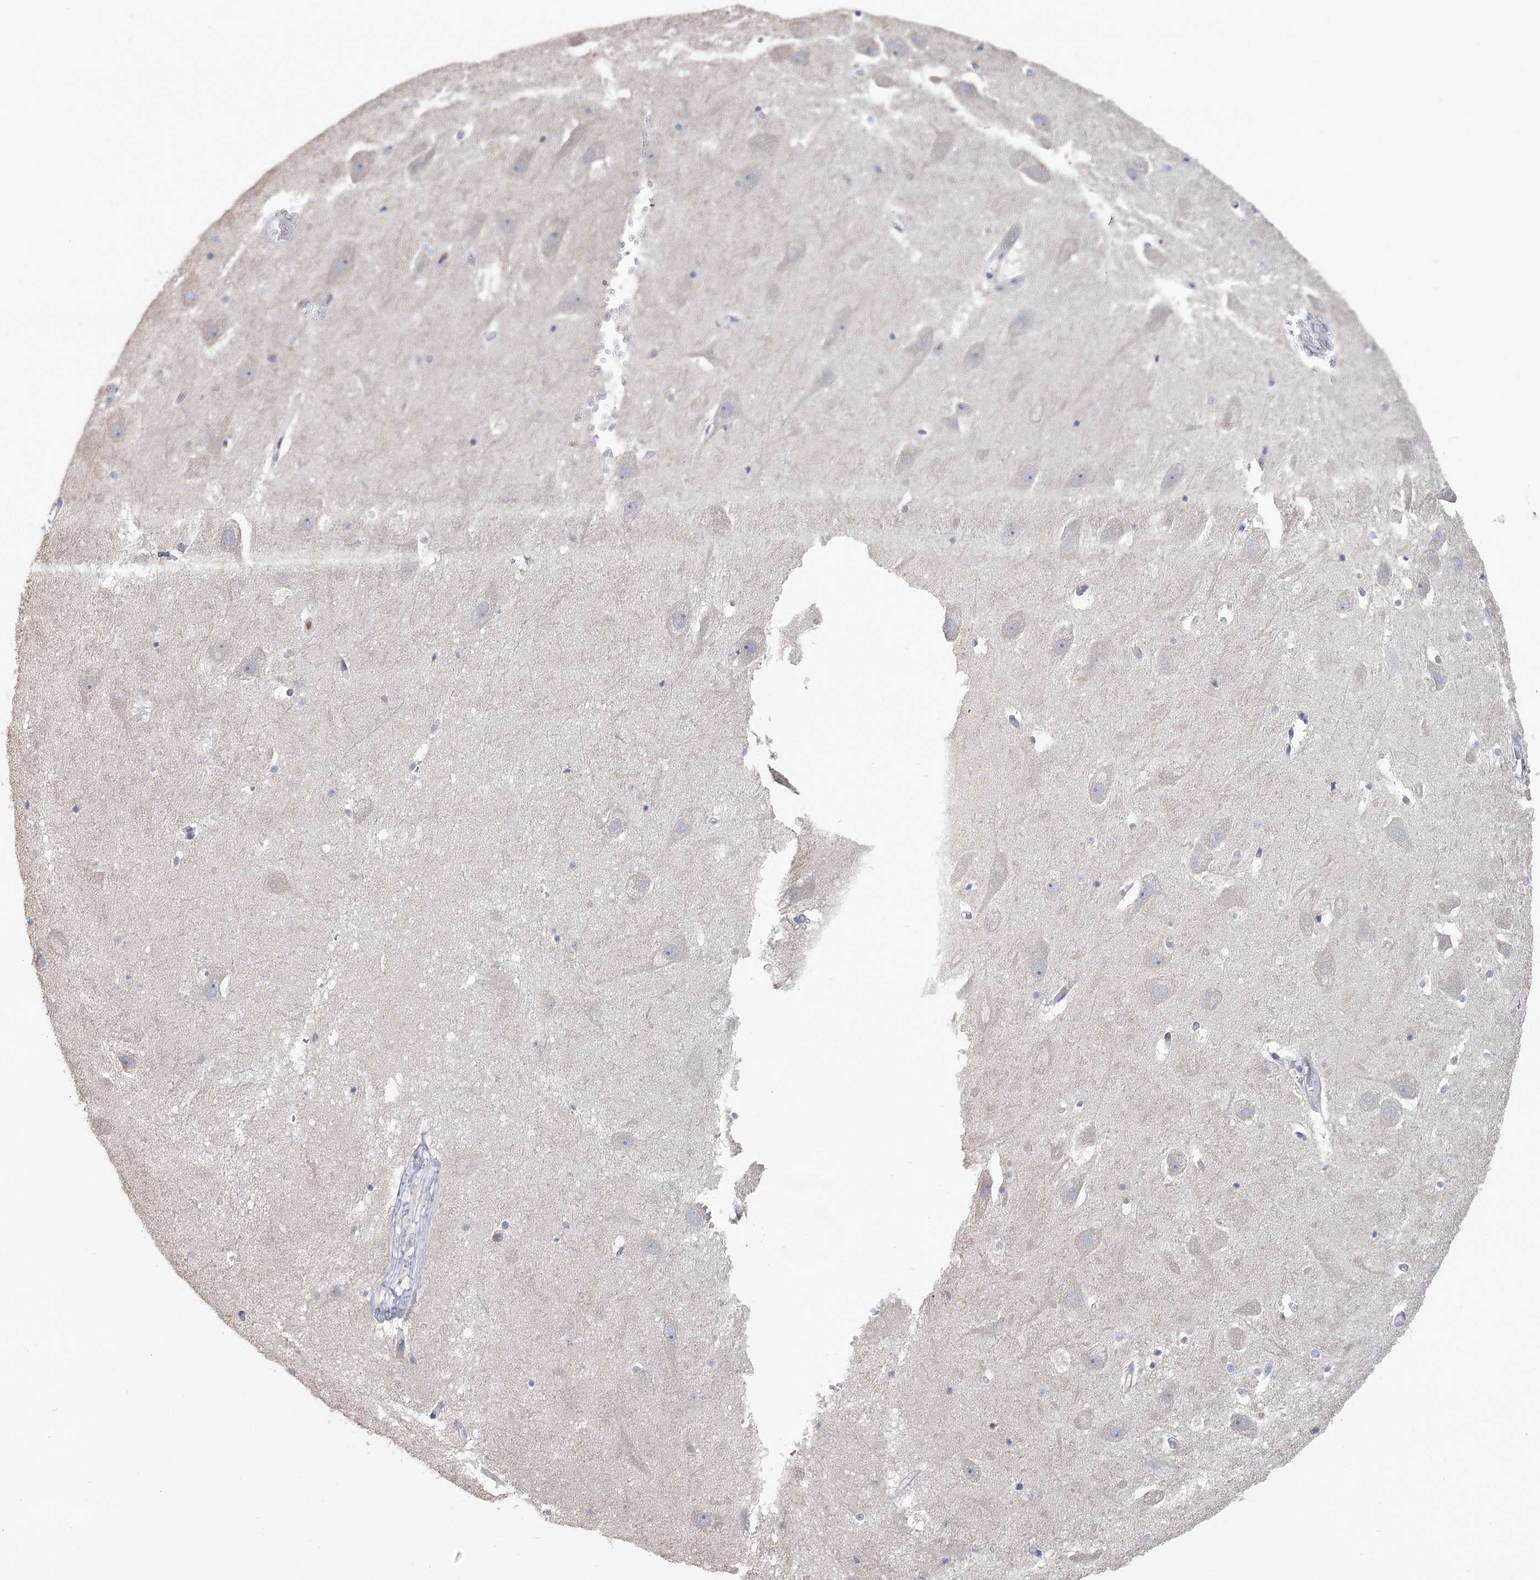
{"staining": {"intensity": "negative", "quantity": "none", "location": "none"}, "tissue": "hippocampus", "cell_type": "Glial cells", "image_type": "normal", "snomed": [{"axis": "morphology", "description": "Normal tissue, NOS"}, {"axis": "topography", "description": "Hippocampus"}], "caption": "A high-resolution micrograph shows immunohistochemistry staining of normal hippocampus, which demonstrates no significant expression in glial cells.", "gene": "CNTLN", "patient": {"sex": "female", "age": 52}}